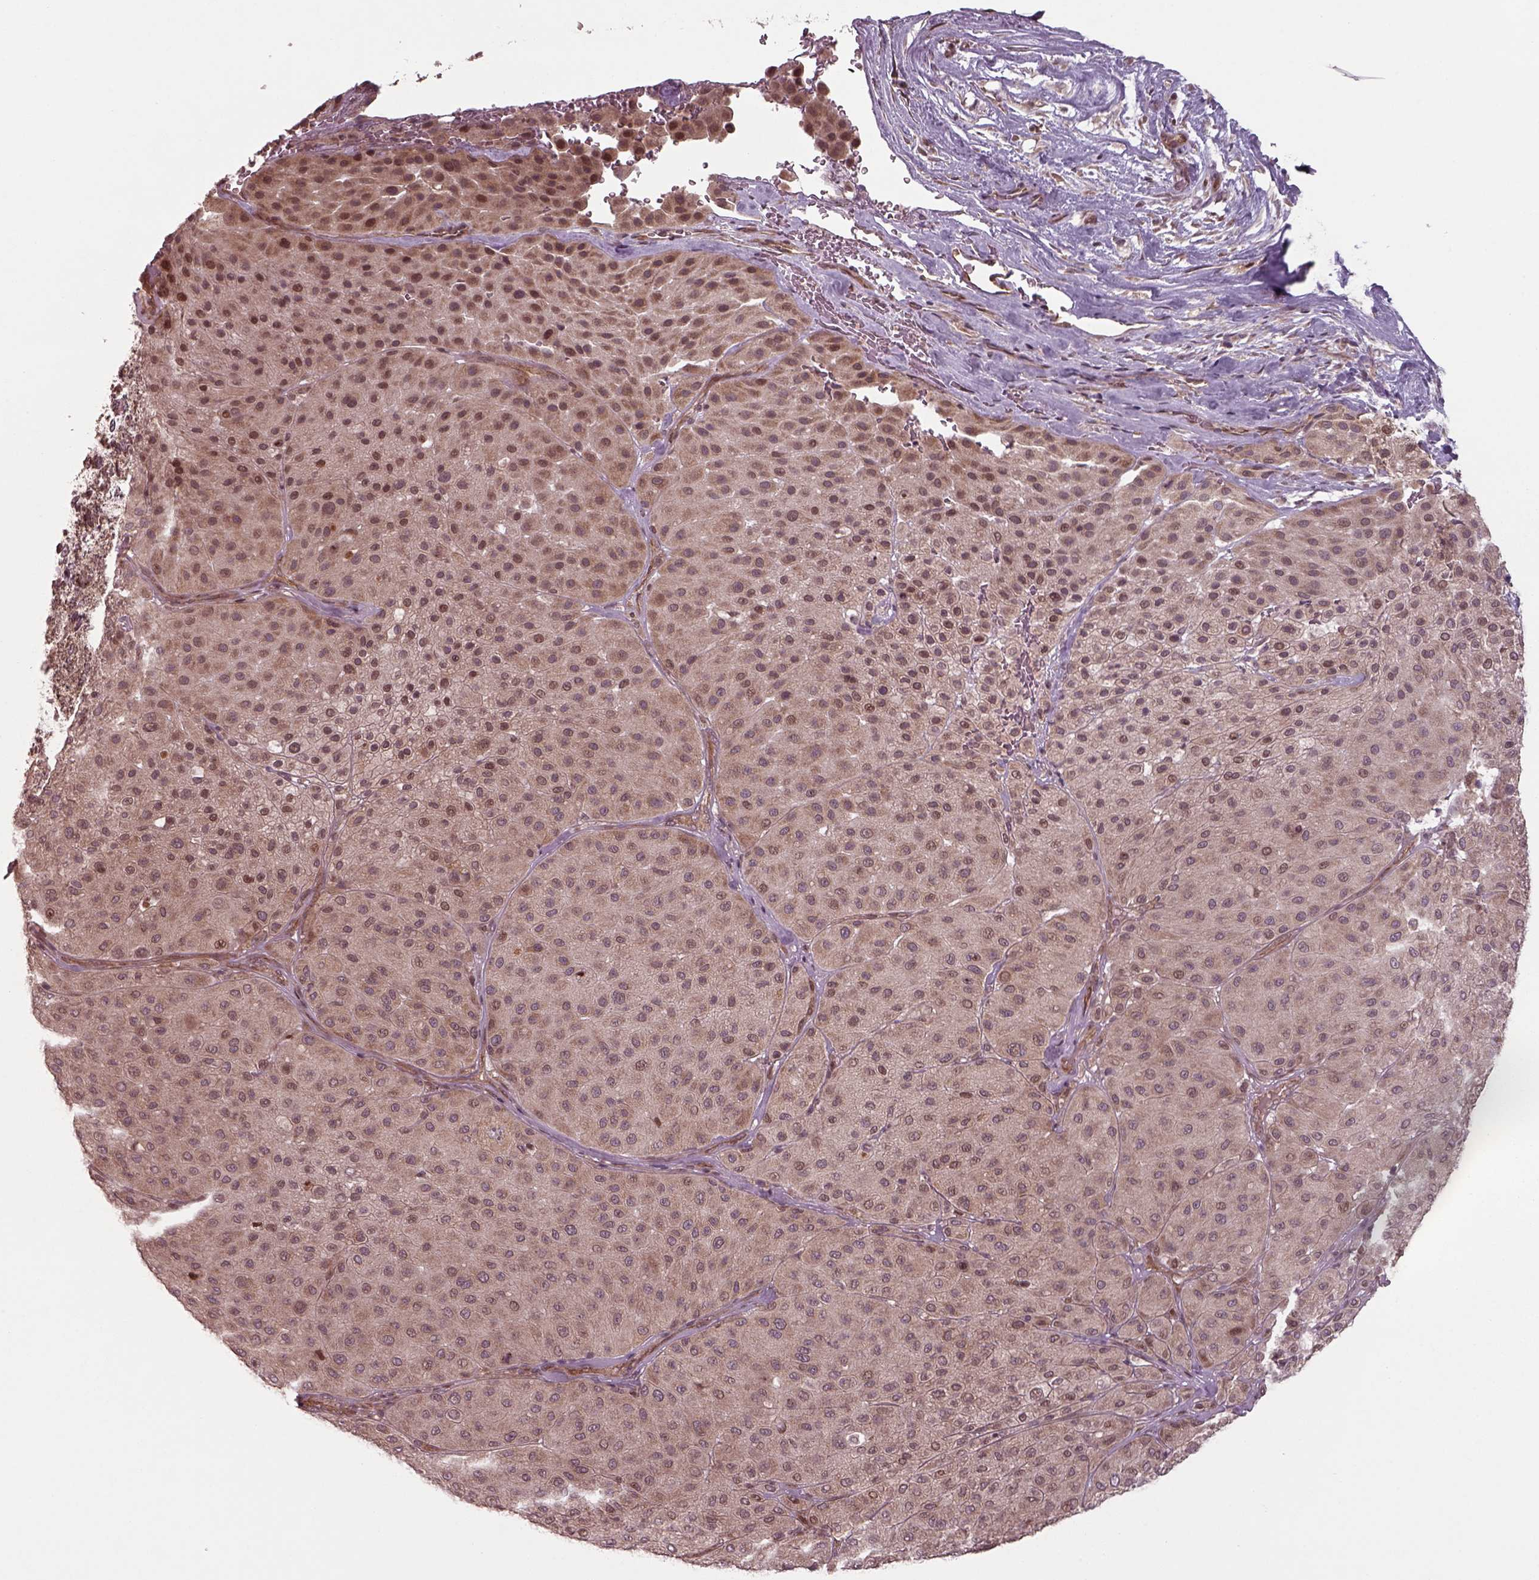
{"staining": {"intensity": "weak", "quantity": ">75%", "location": "cytoplasmic/membranous"}, "tissue": "melanoma", "cell_type": "Tumor cells", "image_type": "cancer", "snomed": [{"axis": "morphology", "description": "Malignant melanoma, Metastatic site"}, {"axis": "topography", "description": "Smooth muscle"}], "caption": "Human melanoma stained for a protein (brown) reveals weak cytoplasmic/membranous positive expression in about >75% of tumor cells.", "gene": "CHMP3", "patient": {"sex": "male", "age": 41}}